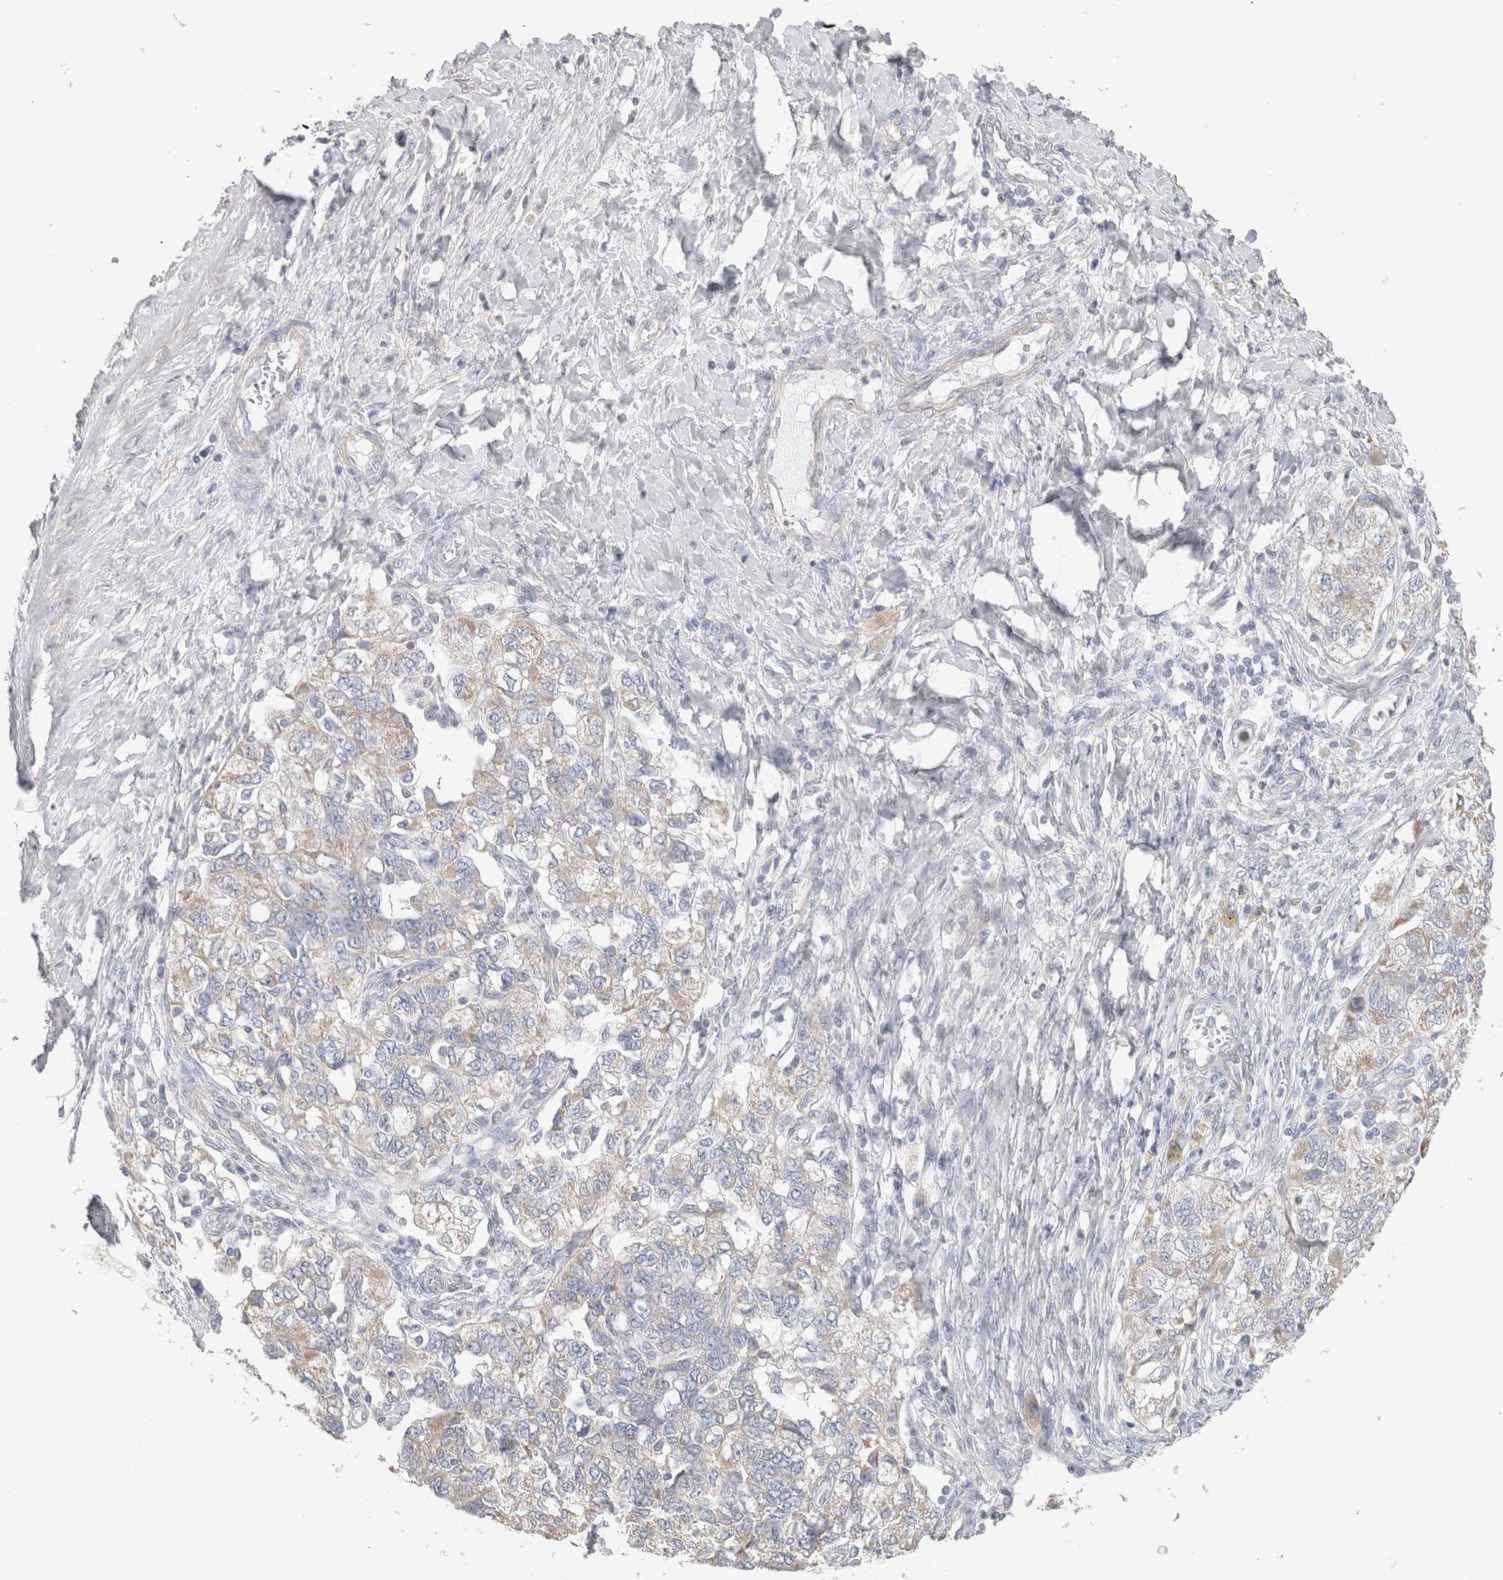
{"staining": {"intensity": "weak", "quantity": "25%-75%", "location": "cytoplasmic/membranous"}, "tissue": "ovarian cancer", "cell_type": "Tumor cells", "image_type": "cancer", "snomed": [{"axis": "morphology", "description": "Carcinoma, NOS"}, {"axis": "morphology", "description": "Cystadenocarcinoma, serous, NOS"}, {"axis": "topography", "description": "Ovary"}], "caption": "Tumor cells display low levels of weak cytoplasmic/membranous positivity in approximately 25%-75% of cells in ovarian cancer (serous cystadenocarcinoma). The protein of interest is shown in brown color, while the nuclei are stained blue.", "gene": "DMD", "patient": {"sex": "female", "age": 69}}